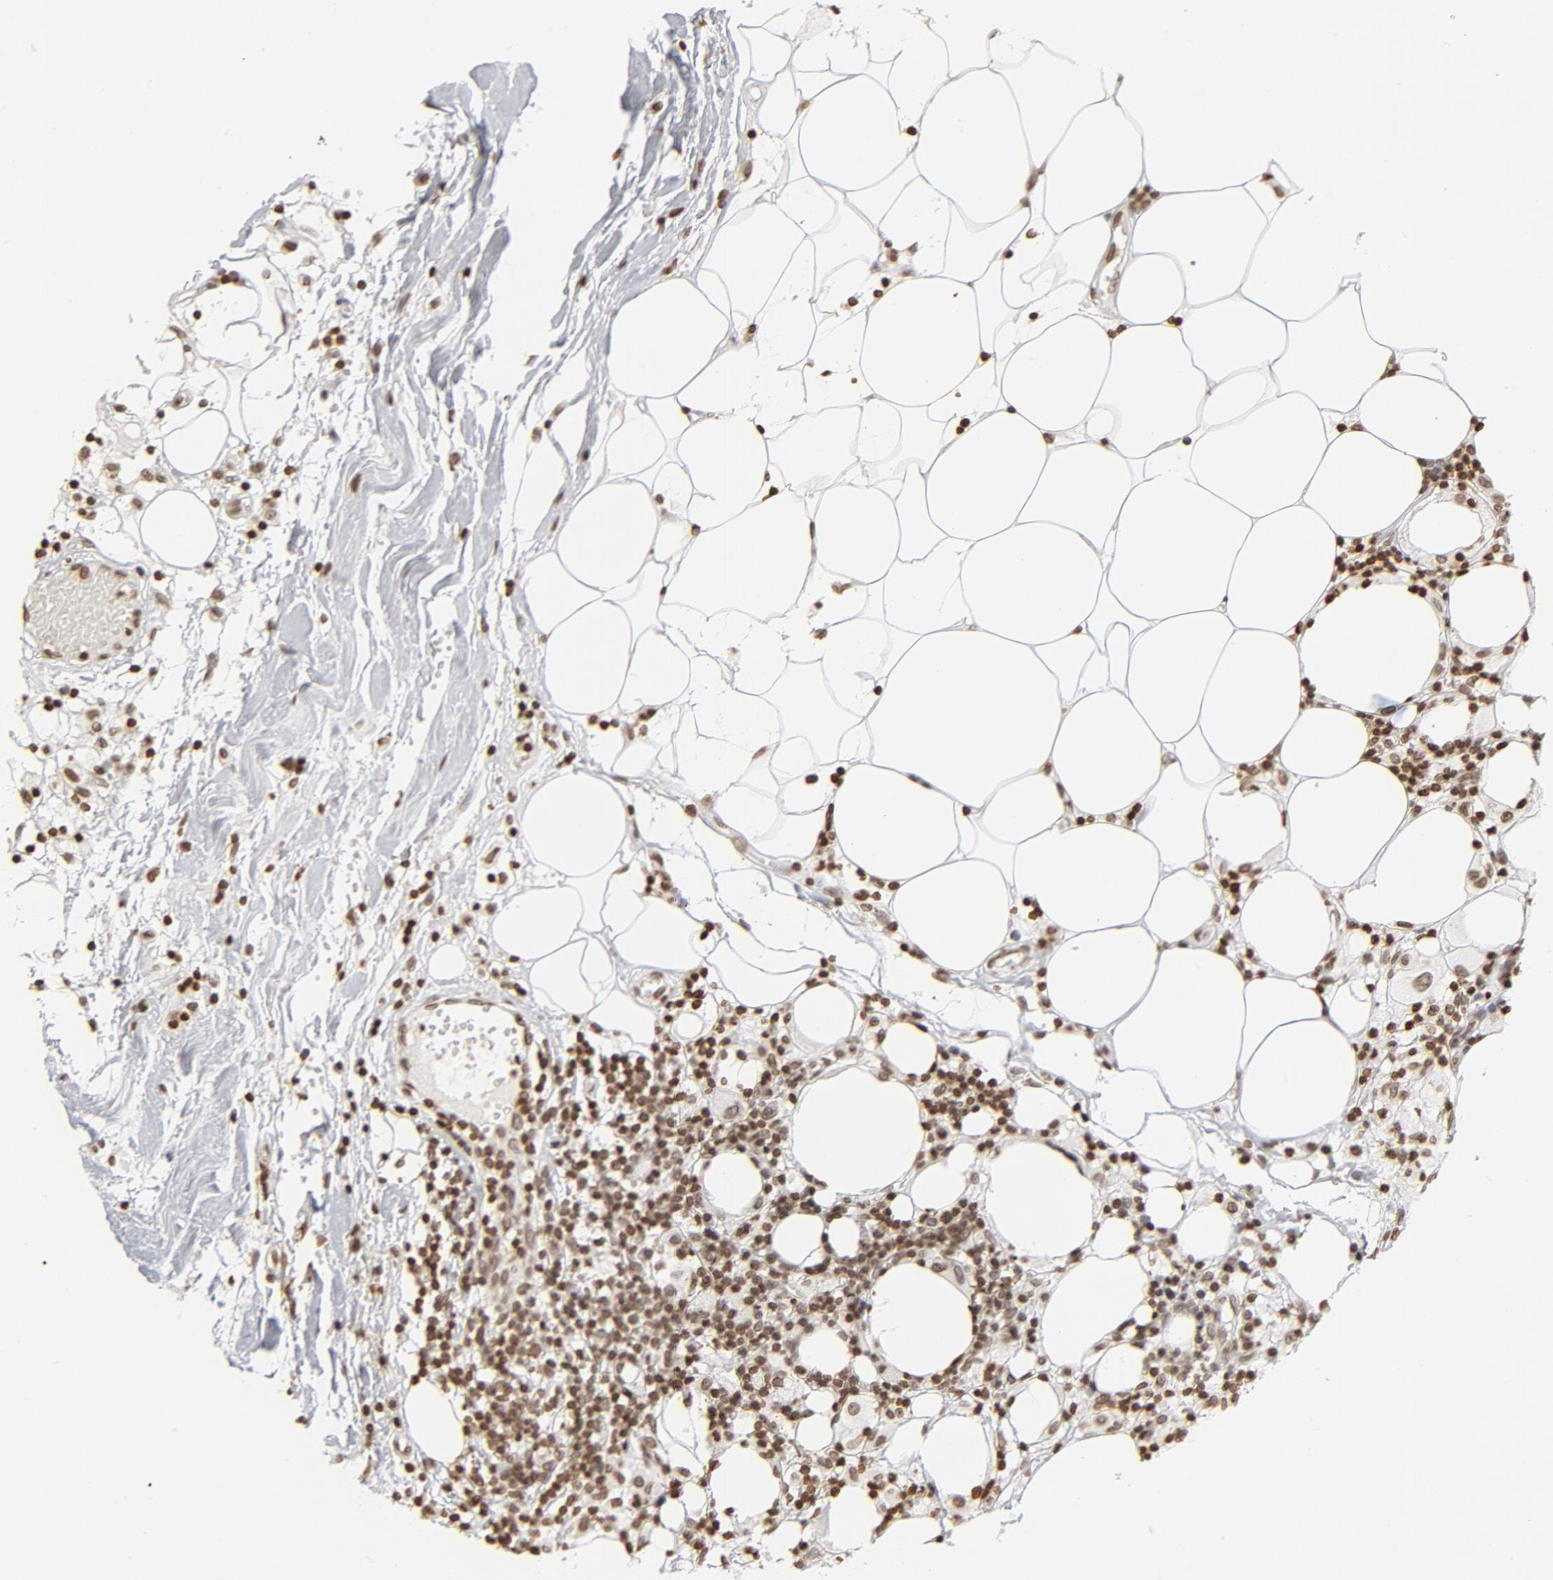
{"staining": {"intensity": "weak", "quantity": ">75%", "location": "nuclear"}, "tissue": "thyroid cancer", "cell_type": "Tumor cells", "image_type": "cancer", "snomed": [{"axis": "morphology", "description": "Carcinoma, NOS"}, {"axis": "topography", "description": "Thyroid gland"}], "caption": "High-power microscopy captured an immunohistochemistry histopathology image of thyroid cancer (carcinoma), revealing weak nuclear expression in approximately >75% of tumor cells. (Brightfield microscopy of DAB IHC at high magnification).", "gene": "H2AC12", "patient": {"sex": "female", "age": 77}}